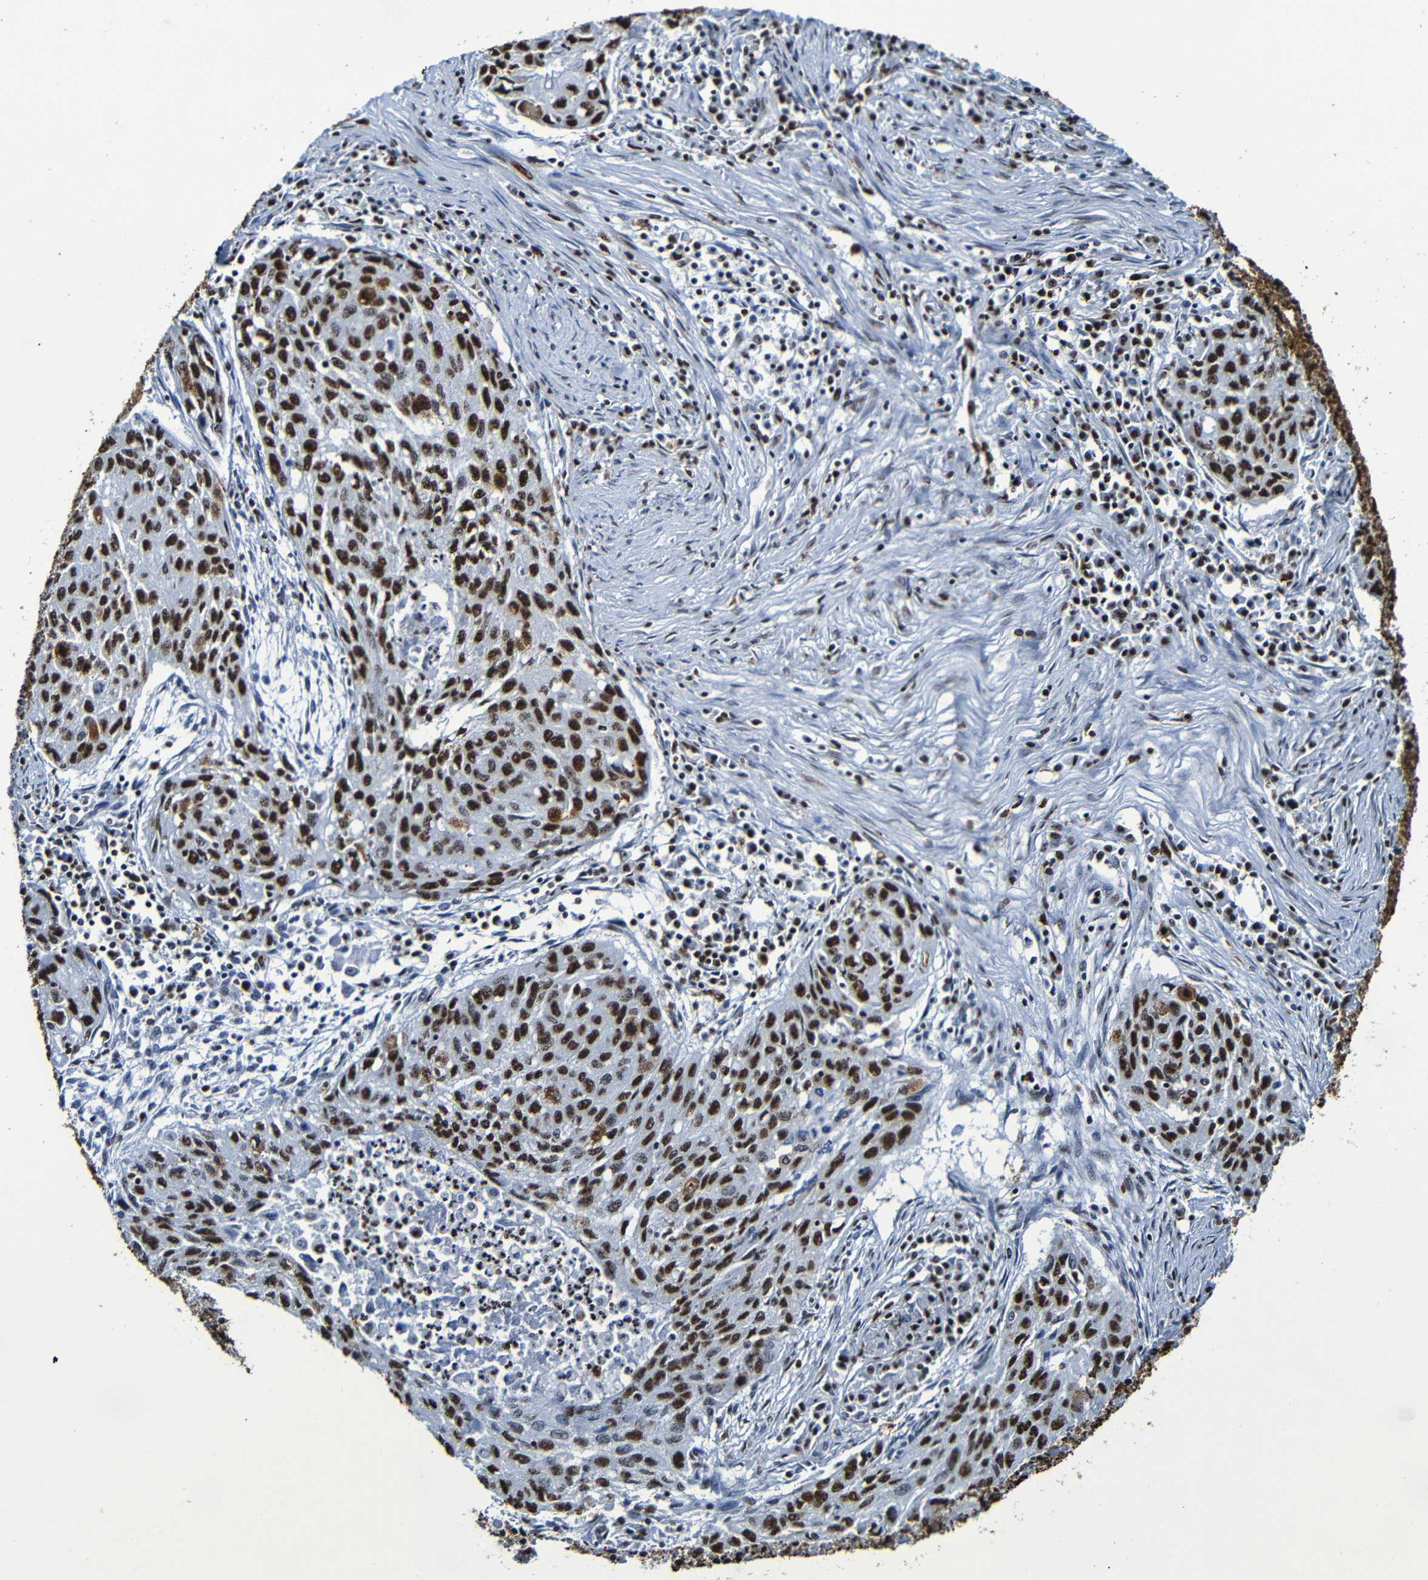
{"staining": {"intensity": "strong", "quantity": ">75%", "location": "nuclear"}, "tissue": "lung cancer", "cell_type": "Tumor cells", "image_type": "cancer", "snomed": [{"axis": "morphology", "description": "Squamous cell carcinoma, NOS"}, {"axis": "topography", "description": "Lung"}], "caption": "An image of lung cancer stained for a protein demonstrates strong nuclear brown staining in tumor cells.", "gene": "SRSF3", "patient": {"sex": "female", "age": 63}}